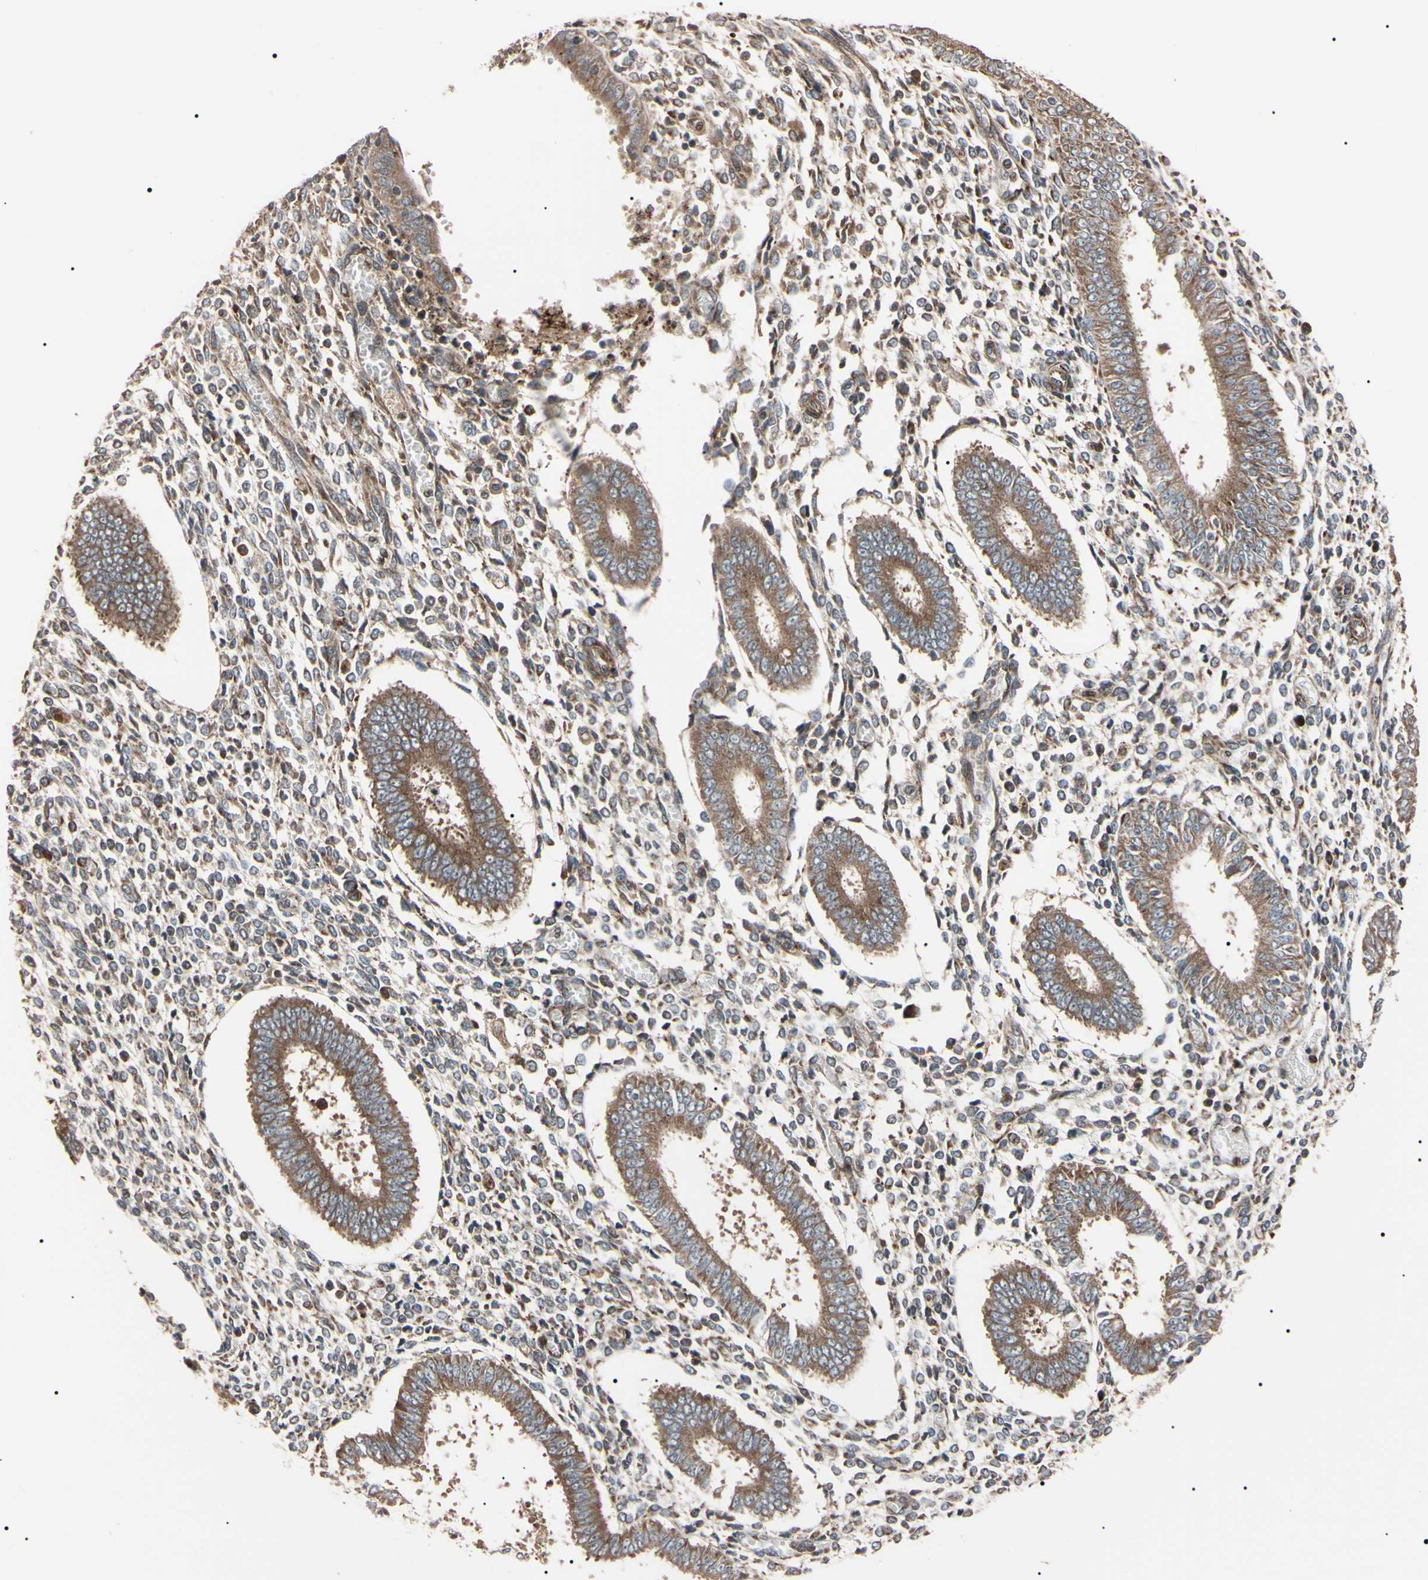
{"staining": {"intensity": "moderate", "quantity": "25%-75%", "location": "cytoplasmic/membranous"}, "tissue": "endometrium", "cell_type": "Cells in endometrial stroma", "image_type": "normal", "snomed": [{"axis": "morphology", "description": "Normal tissue, NOS"}, {"axis": "topography", "description": "Endometrium"}], "caption": "The histopathology image displays a brown stain indicating the presence of a protein in the cytoplasmic/membranous of cells in endometrial stroma in endometrium.", "gene": "GUCY1B1", "patient": {"sex": "female", "age": 35}}